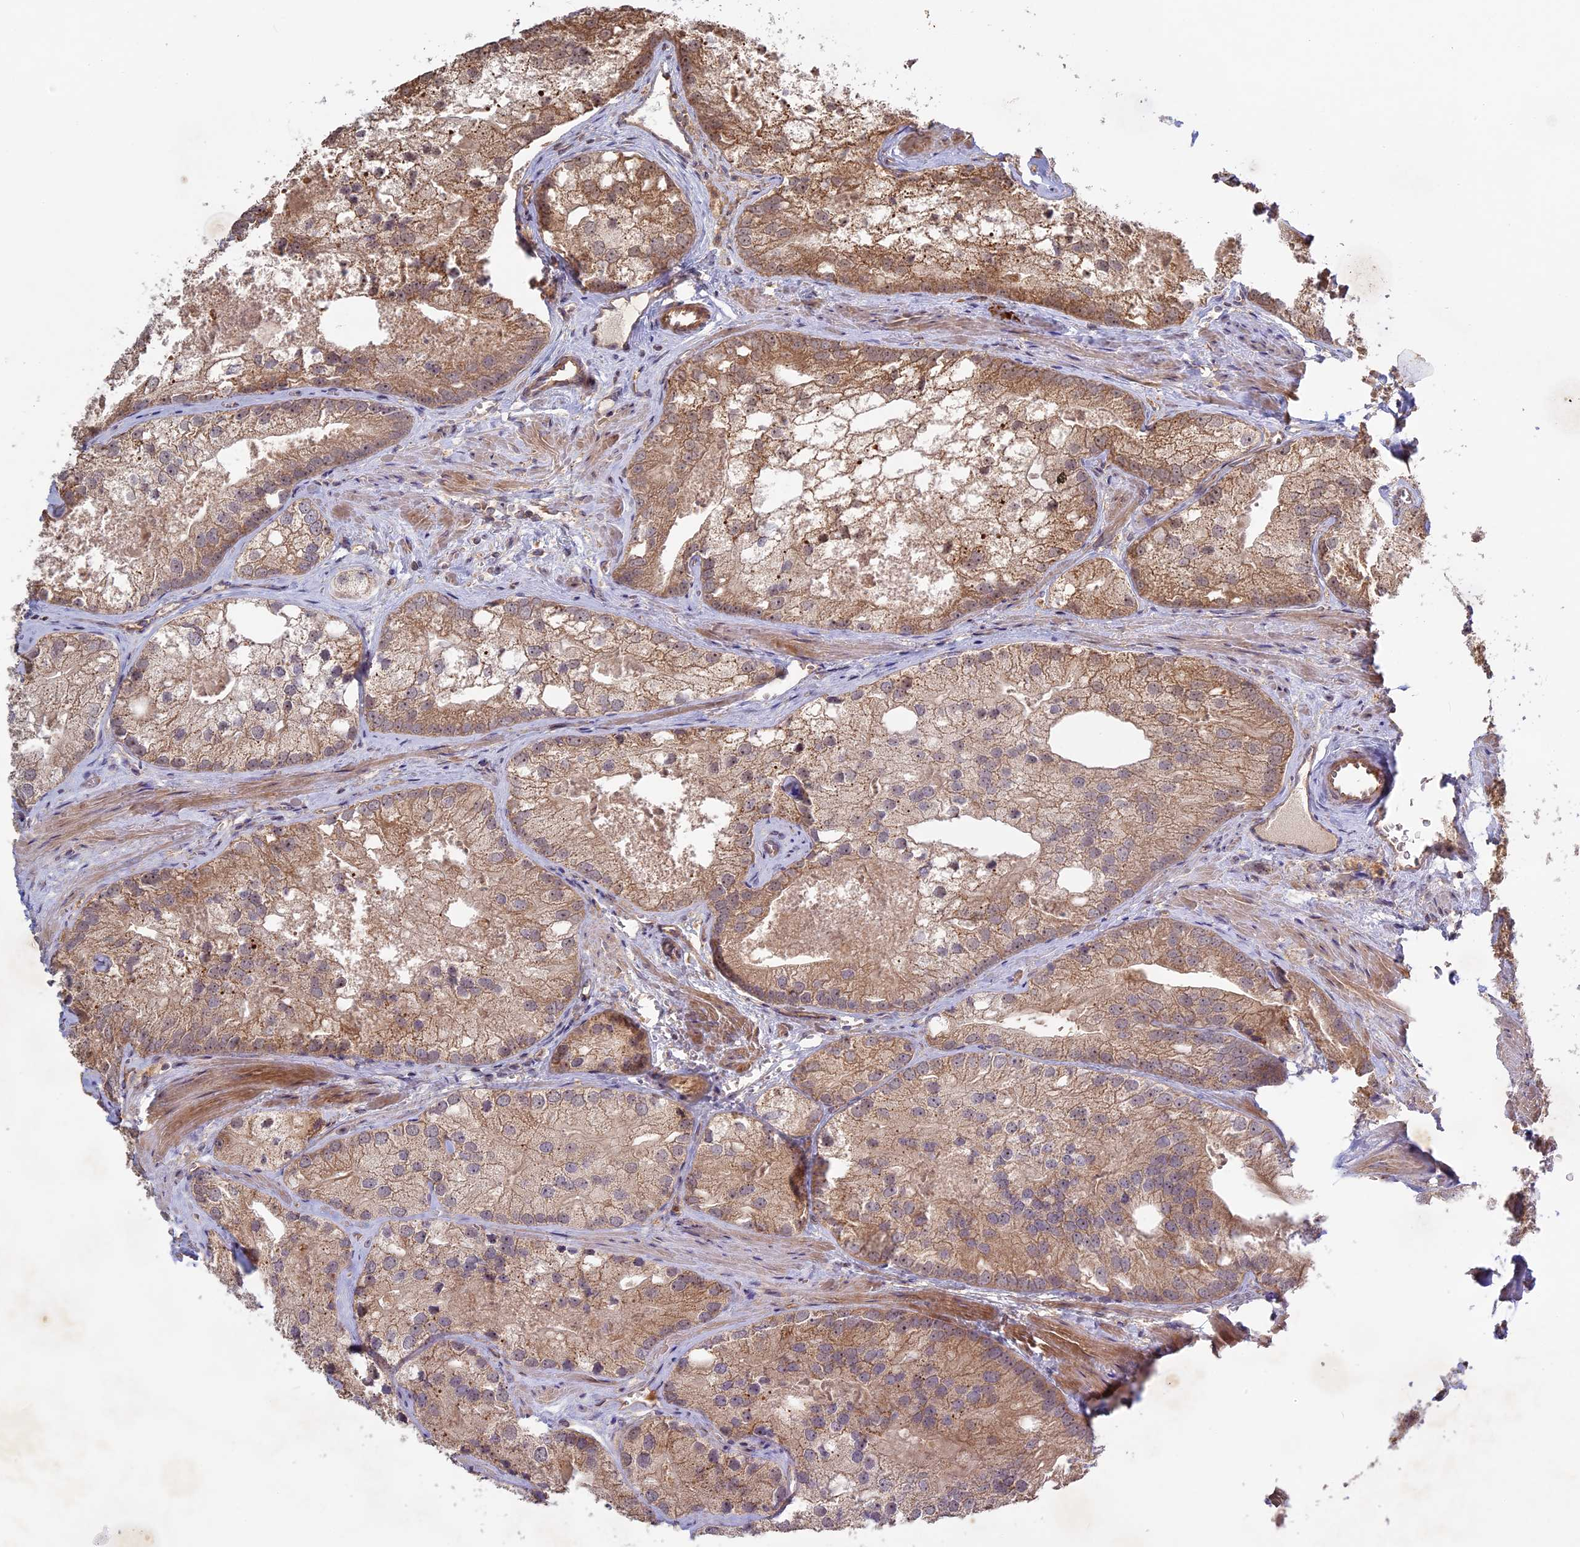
{"staining": {"intensity": "moderate", "quantity": ">75%", "location": "cytoplasmic/membranous"}, "tissue": "prostate cancer", "cell_type": "Tumor cells", "image_type": "cancer", "snomed": [{"axis": "morphology", "description": "Adenocarcinoma, Low grade"}, {"axis": "topography", "description": "Prostate"}], "caption": "The photomicrograph shows staining of prostate cancer (low-grade adenocarcinoma), revealing moderate cytoplasmic/membranous protein positivity (brown color) within tumor cells.", "gene": "FERMT1", "patient": {"sex": "male", "age": 69}}